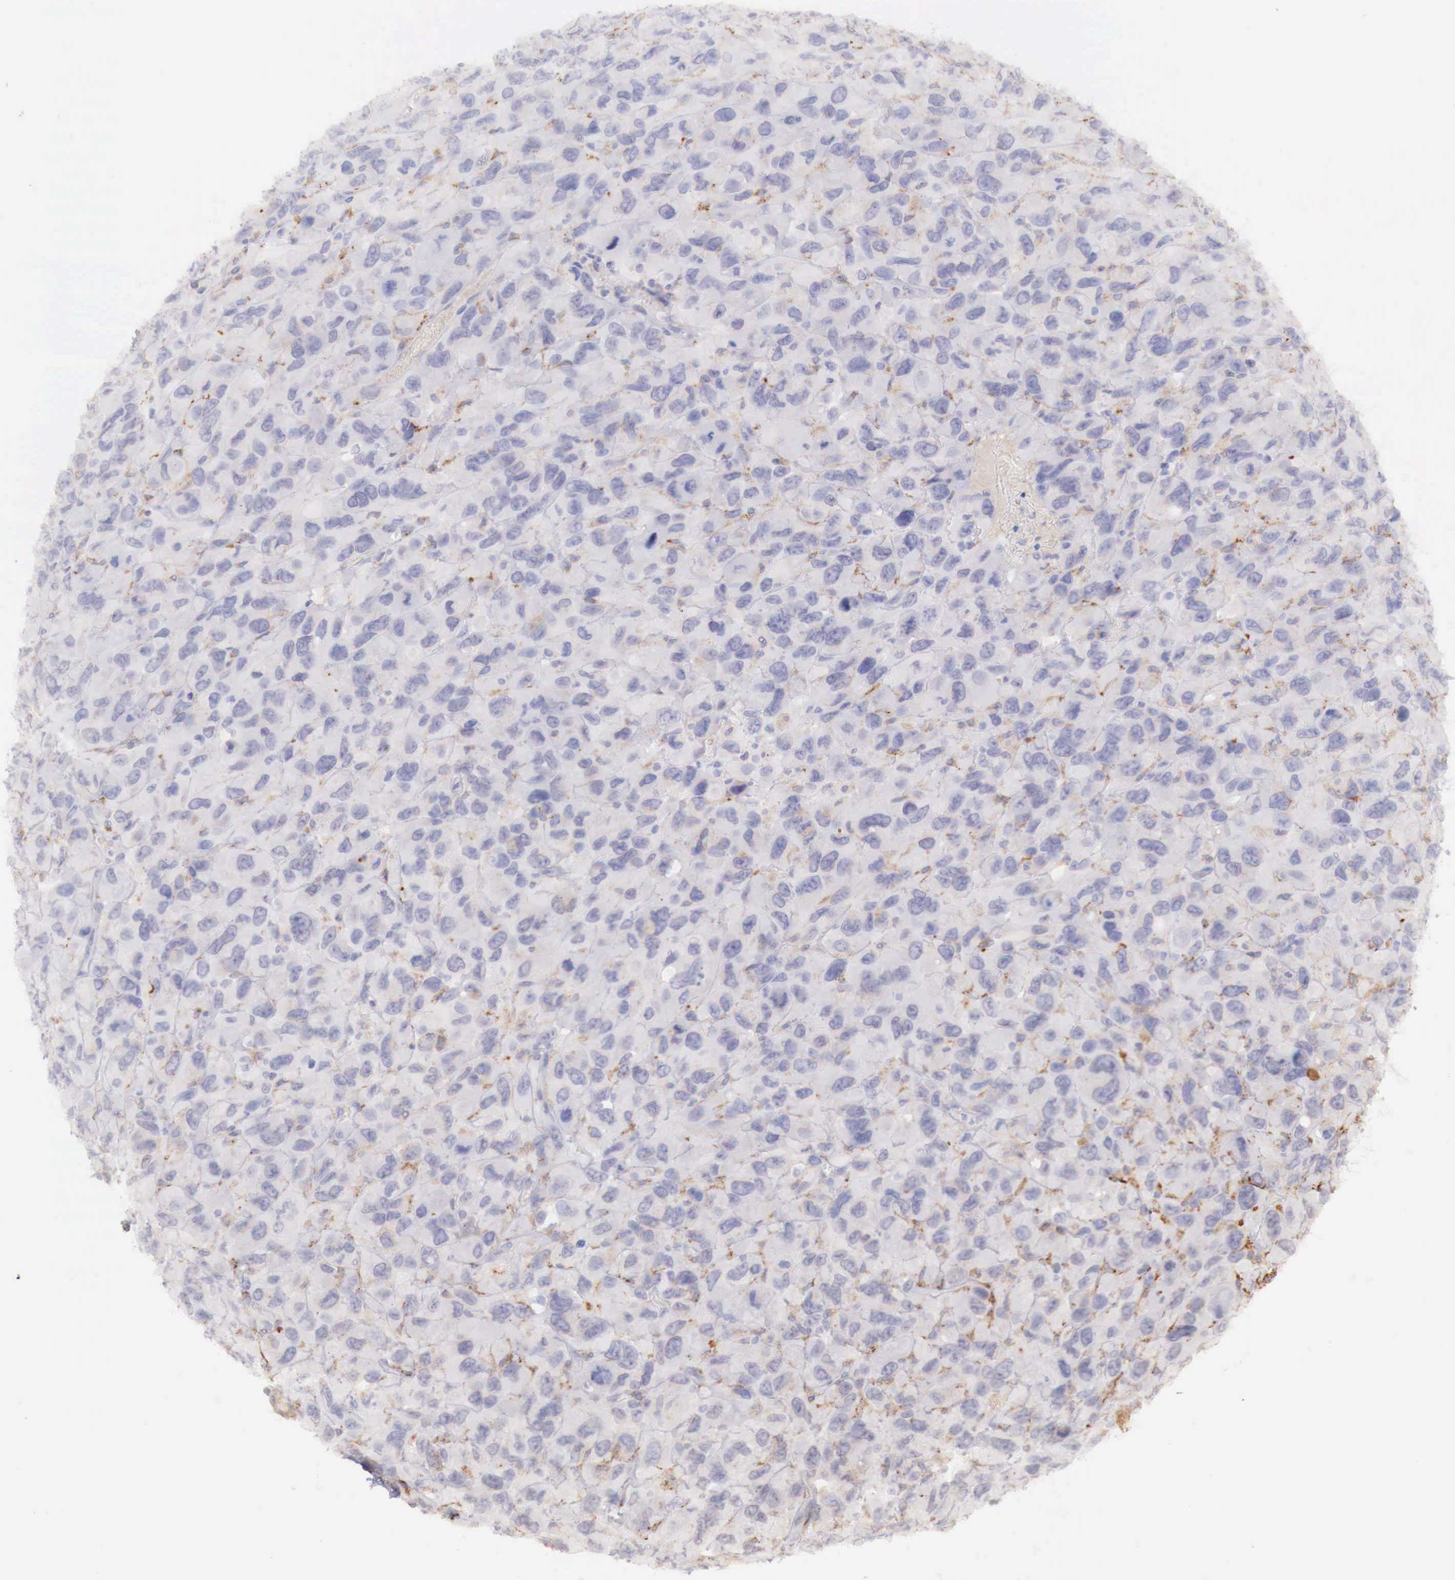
{"staining": {"intensity": "weak", "quantity": "25%-75%", "location": "cytoplasmic/membranous"}, "tissue": "renal cancer", "cell_type": "Tumor cells", "image_type": "cancer", "snomed": [{"axis": "morphology", "description": "Adenocarcinoma, NOS"}, {"axis": "topography", "description": "Kidney"}], "caption": "Adenocarcinoma (renal) tissue reveals weak cytoplasmic/membranous staining in approximately 25%-75% of tumor cells", "gene": "XPNPEP2", "patient": {"sex": "male", "age": 79}}